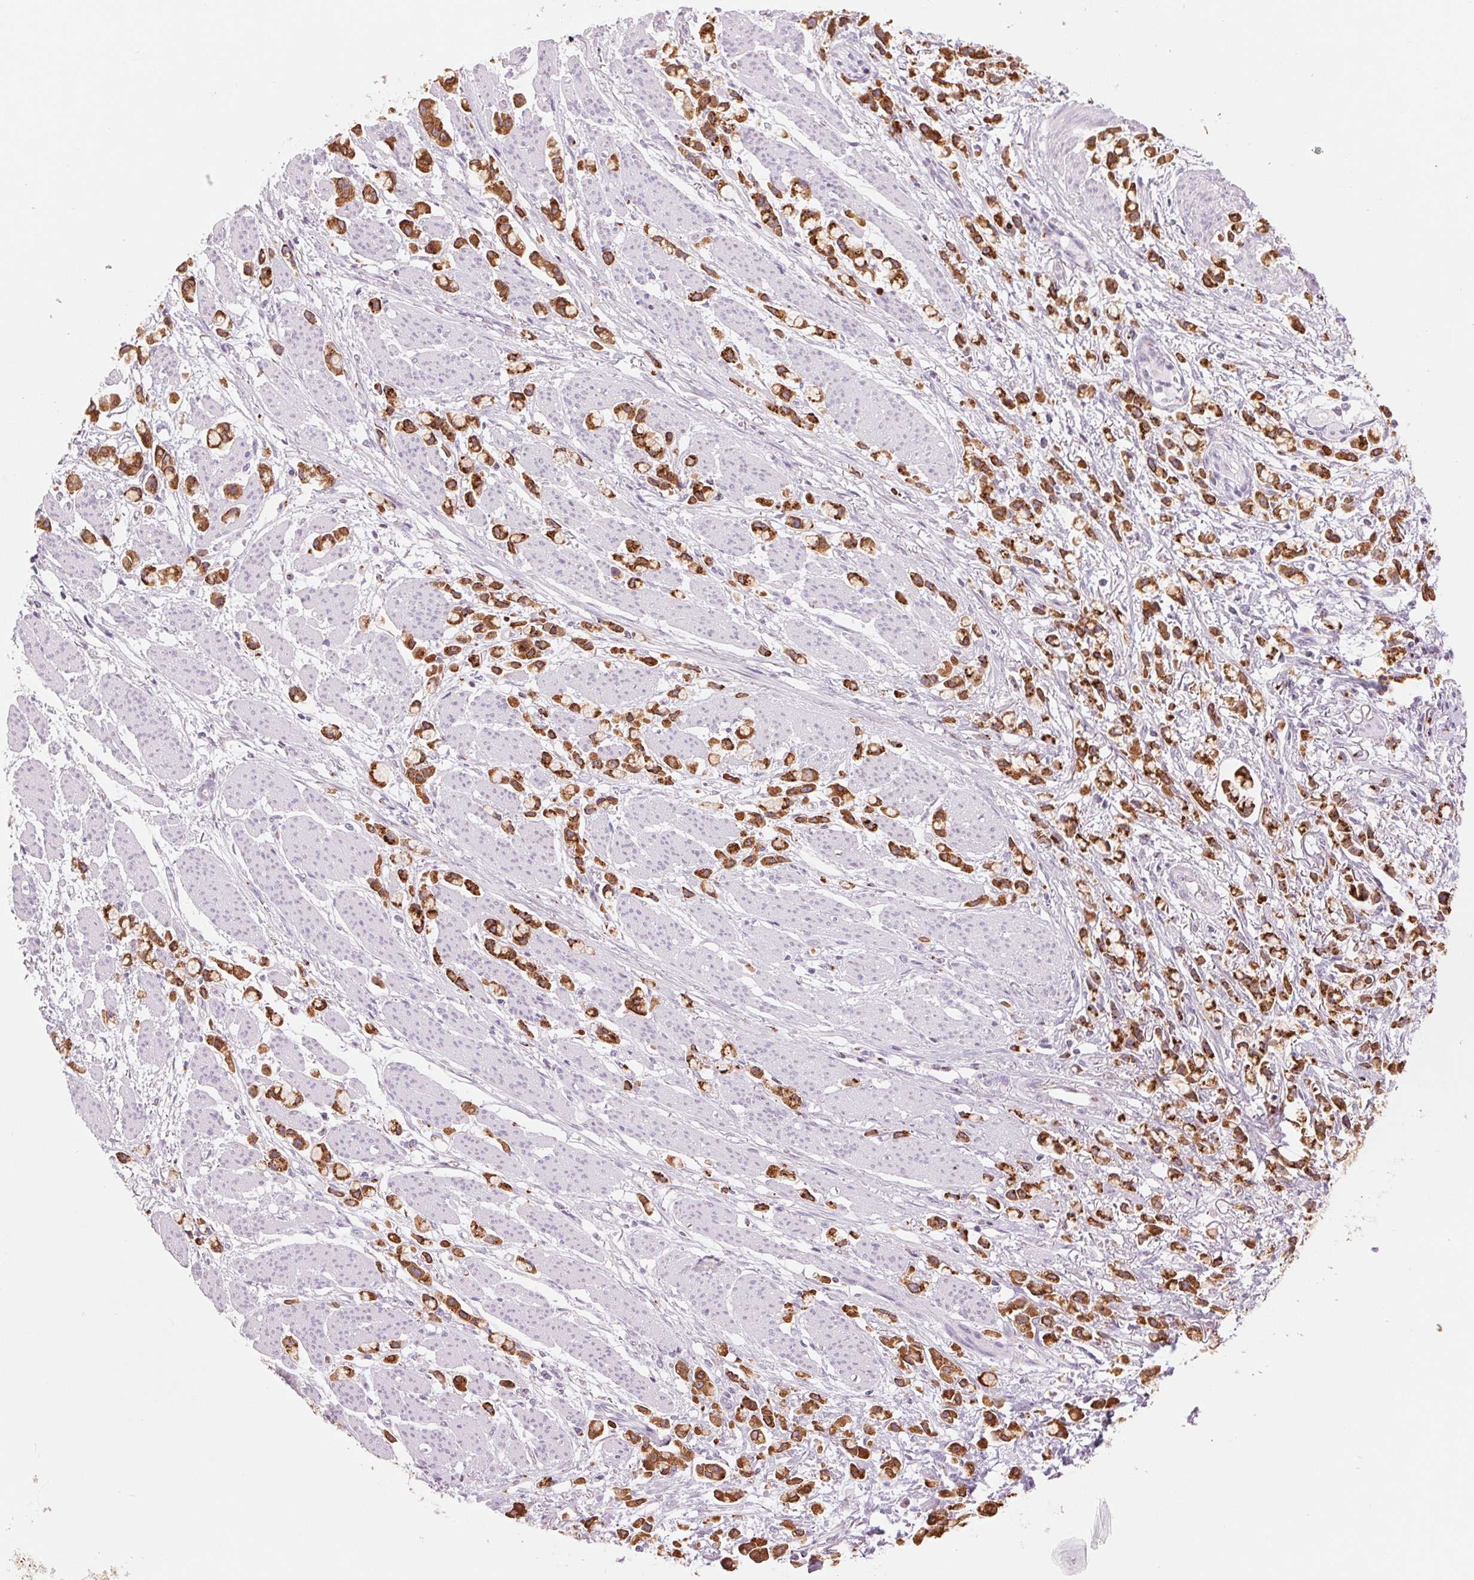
{"staining": {"intensity": "strong", "quantity": ">75%", "location": "cytoplasmic/membranous"}, "tissue": "stomach cancer", "cell_type": "Tumor cells", "image_type": "cancer", "snomed": [{"axis": "morphology", "description": "Adenocarcinoma, NOS"}, {"axis": "topography", "description": "Stomach"}], "caption": "Protein expression analysis of human stomach cancer reveals strong cytoplasmic/membranous staining in about >75% of tumor cells.", "gene": "GALNT7", "patient": {"sex": "female", "age": 81}}